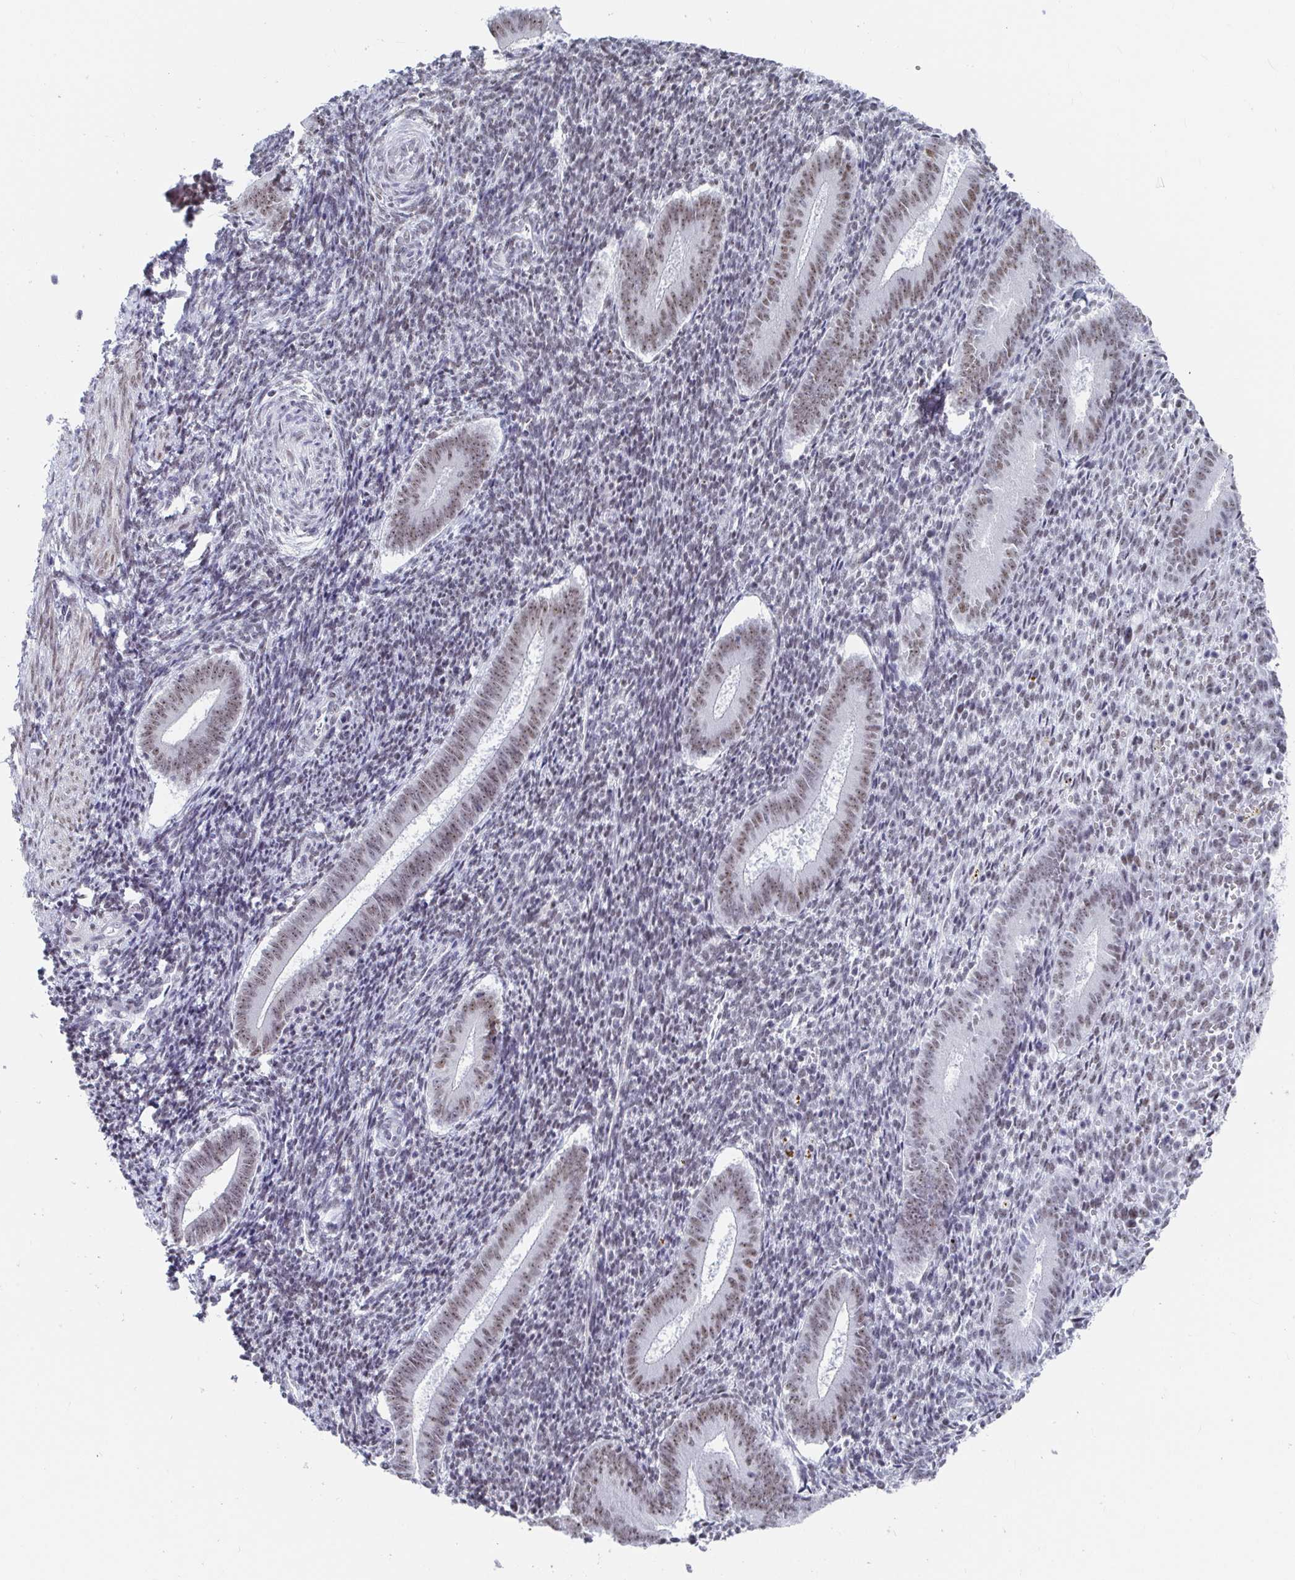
{"staining": {"intensity": "weak", "quantity": "<25%", "location": "nuclear"}, "tissue": "endometrium", "cell_type": "Cells in endometrial stroma", "image_type": "normal", "snomed": [{"axis": "morphology", "description": "Normal tissue, NOS"}, {"axis": "topography", "description": "Endometrium"}], "caption": "Immunohistochemistry (IHC) photomicrograph of unremarkable endometrium stained for a protein (brown), which reveals no positivity in cells in endometrial stroma.", "gene": "SIRT7", "patient": {"sex": "female", "age": 25}}